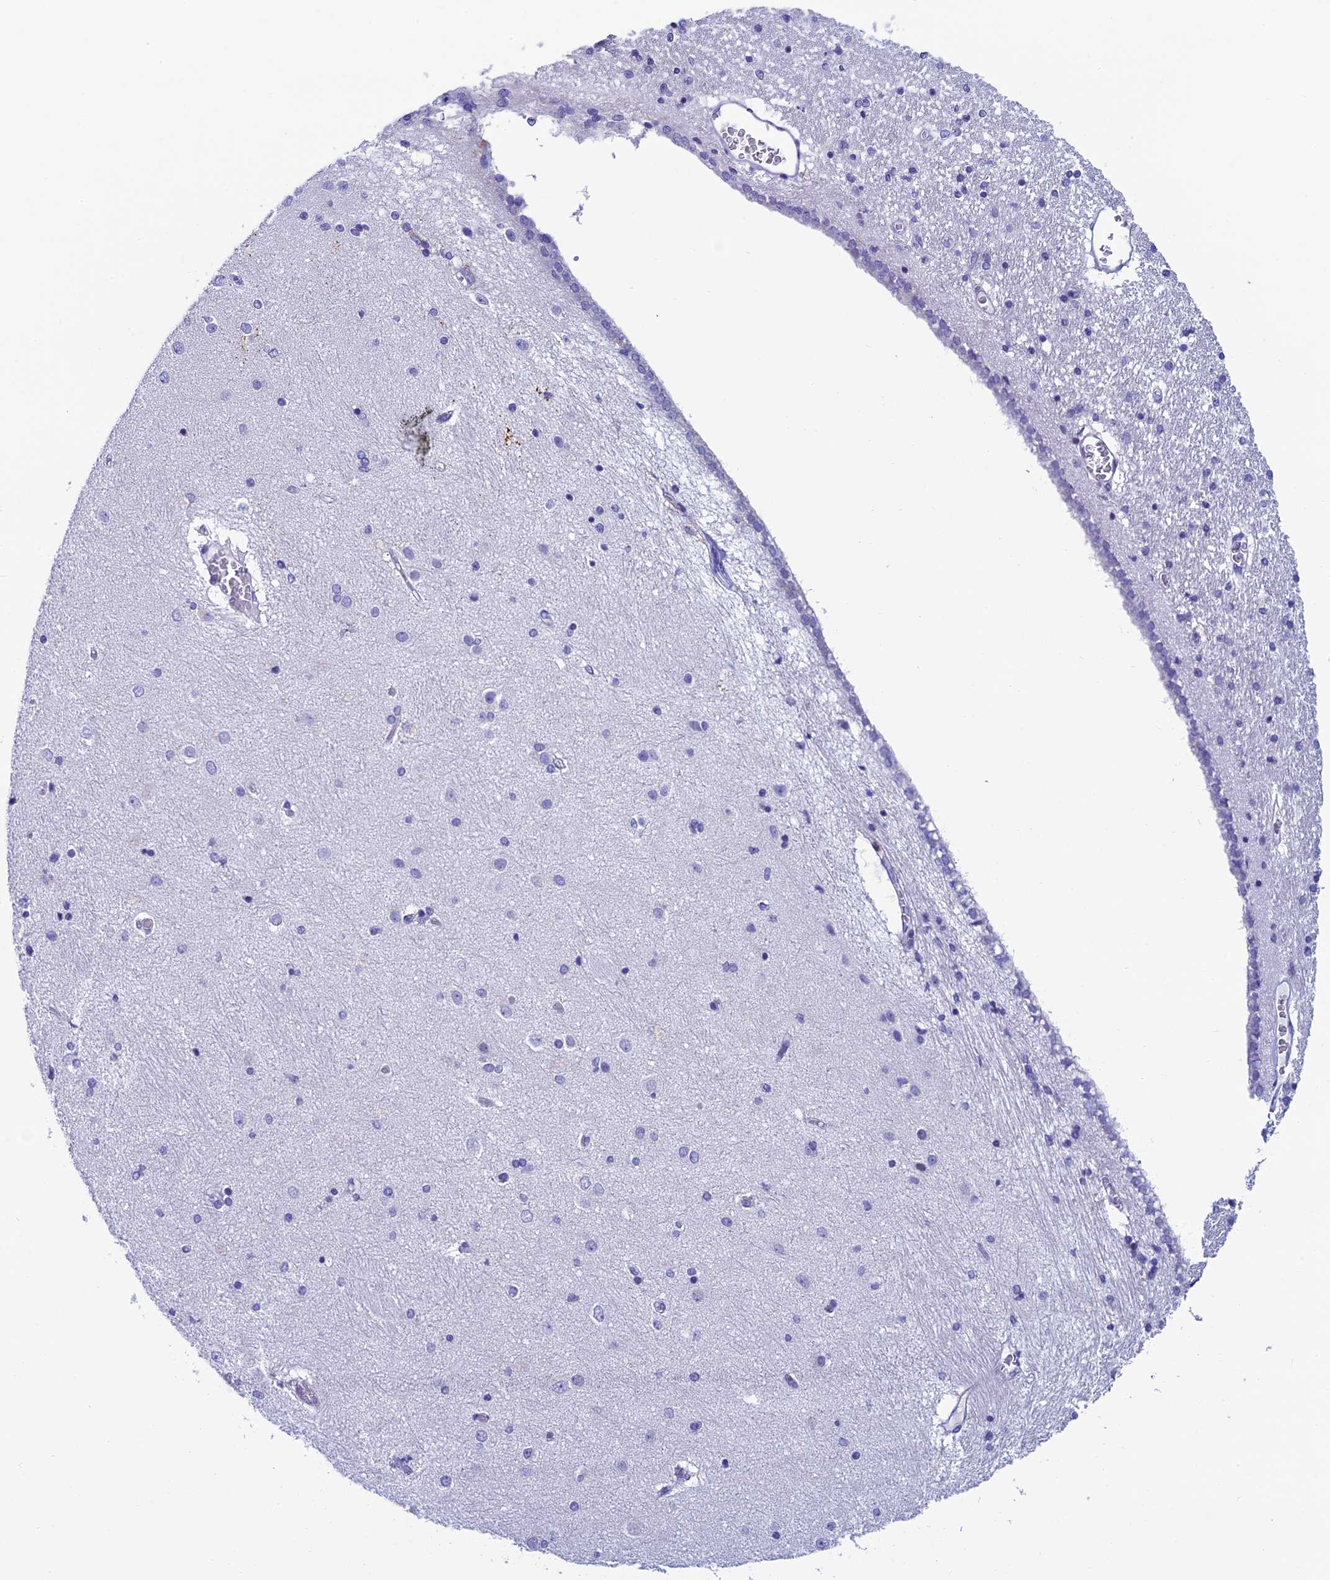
{"staining": {"intensity": "negative", "quantity": "none", "location": "none"}, "tissue": "hippocampus", "cell_type": "Glial cells", "image_type": "normal", "snomed": [{"axis": "morphology", "description": "Normal tissue, NOS"}, {"axis": "topography", "description": "Hippocampus"}], "caption": "Histopathology image shows no significant protein expression in glial cells of benign hippocampus.", "gene": "REEP4", "patient": {"sex": "female", "age": 54}}